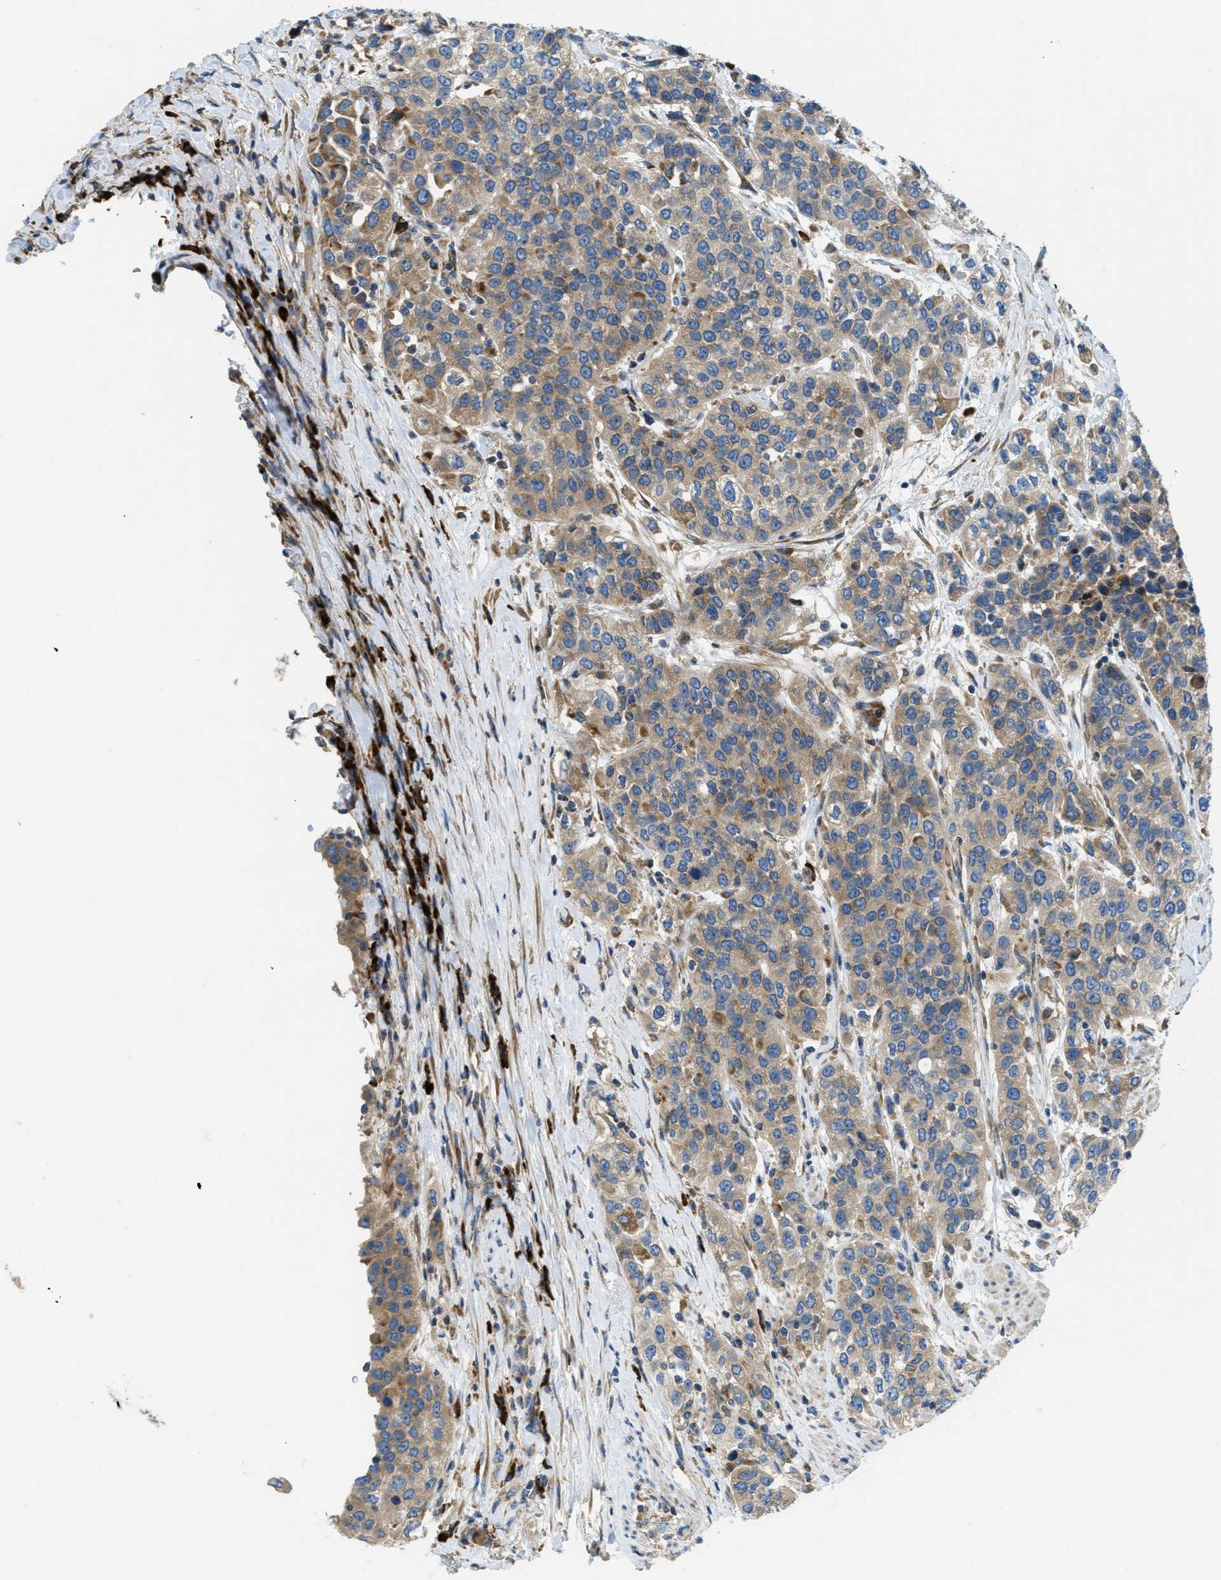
{"staining": {"intensity": "moderate", "quantity": ">75%", "location": "cytoplasmic/membranous"}, "tissue": "urothelial cancer", "cell_type": "Tumor cells", "image_type": "cancer", "snomed": [{"axis": "morphology", "description": "Urothelial carcinoma, High grade"}, {"axis": "topography", "description": "Urinary bladder"}], "caption": "Urothelial carcinoma (high-grade) stained with a protein marker reveals moderate staining in tumor cells.", "gene": "SSR1", "patient": {"sex": "female", "age": 80}}